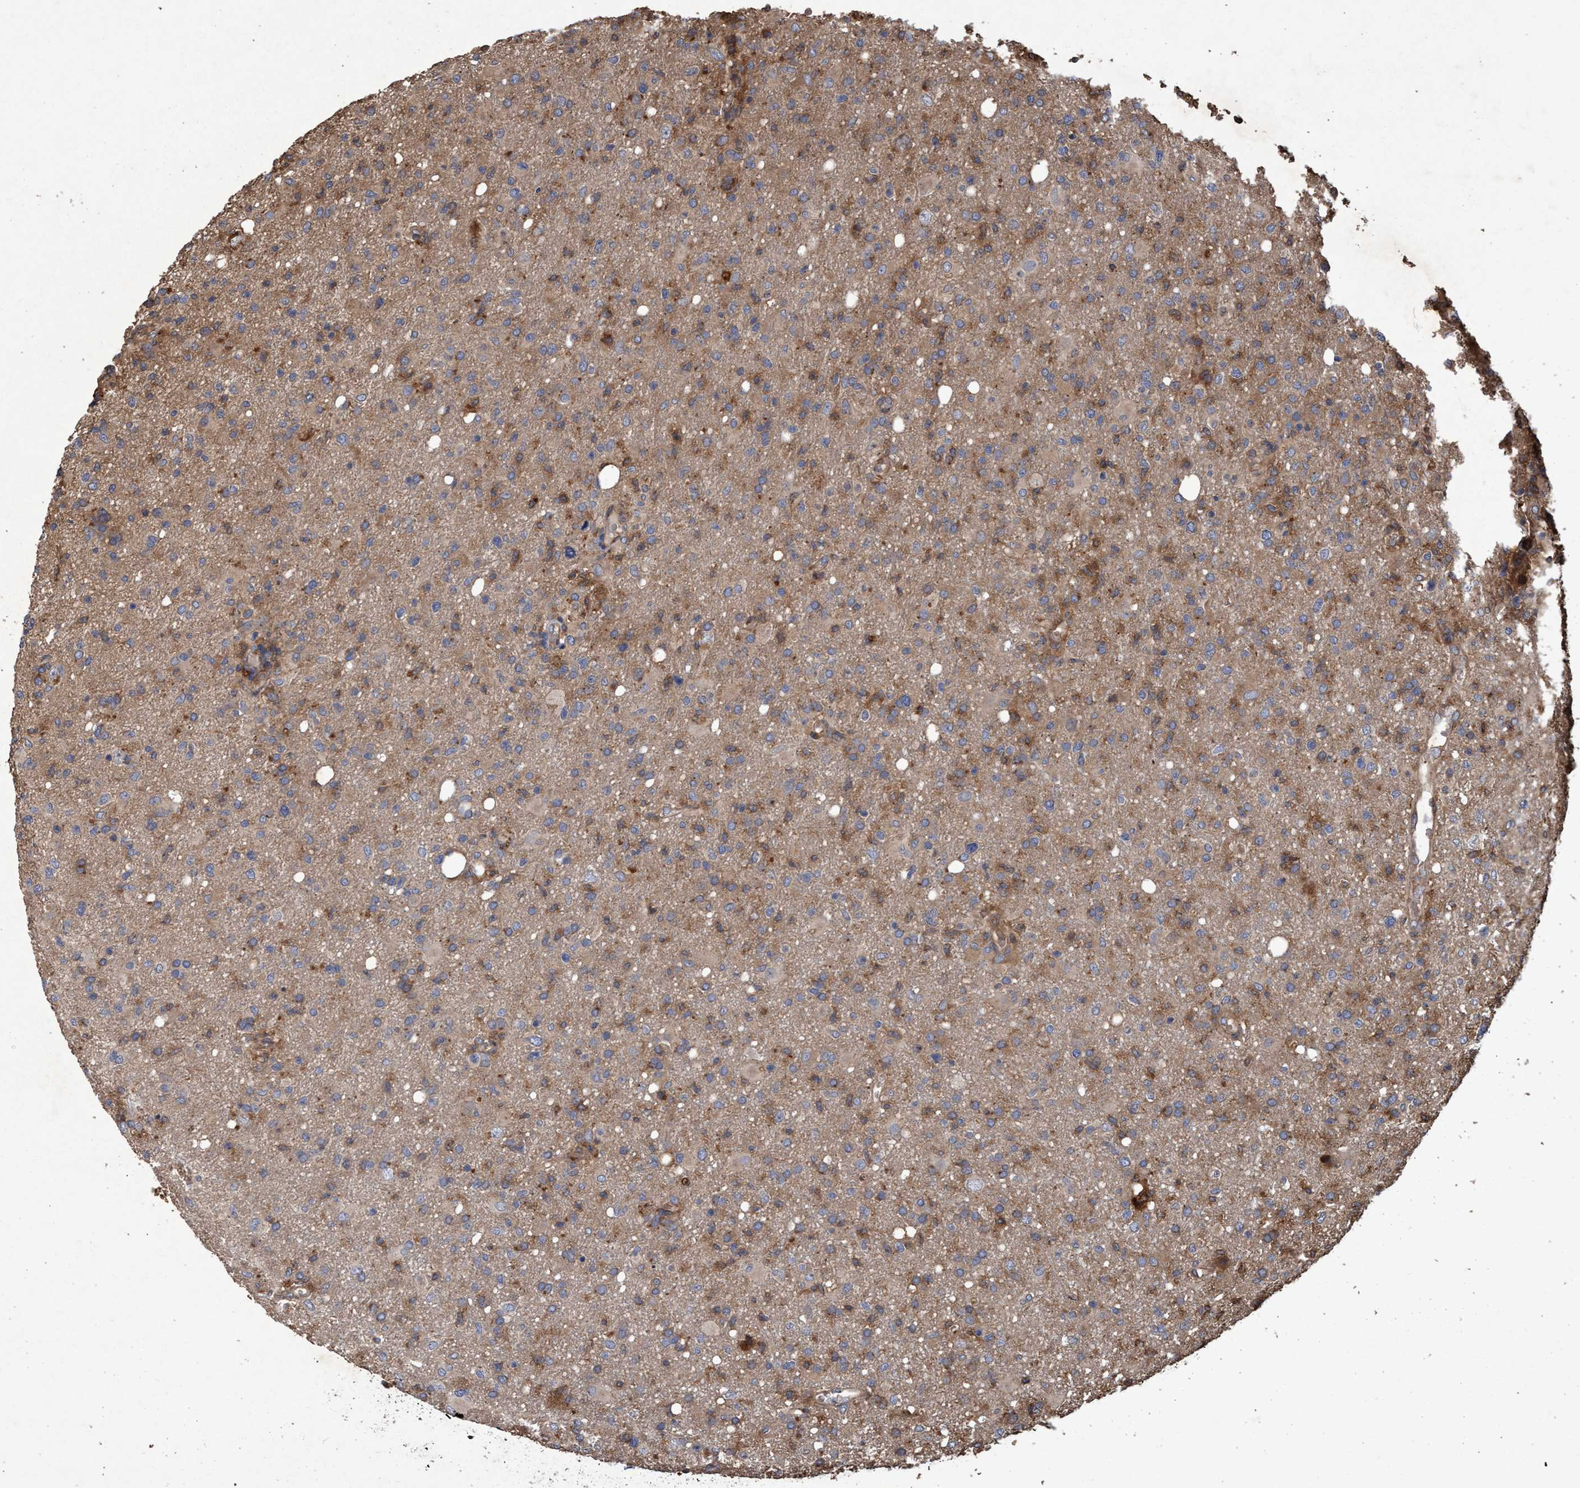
{"staining": {"intensity": "moderate", "quantity": ">75%", "location": "cytoplasmic/membranous"}, "tissue": "glioma", "cell_type": "Tumor cells", "image_type": "cancer", "snomed": [{"axis": "morphology", "description": "Glioma, malignant, High grade"}, {"axis": "topography", "description": "Brain"}], "caption": "Moderate cytoplasmic/membranous protein positivity is present in approximately >75% of tumor cells in glioma.", "gene": "CHMP6", "patient": {"sex": "female", "age": 57}}